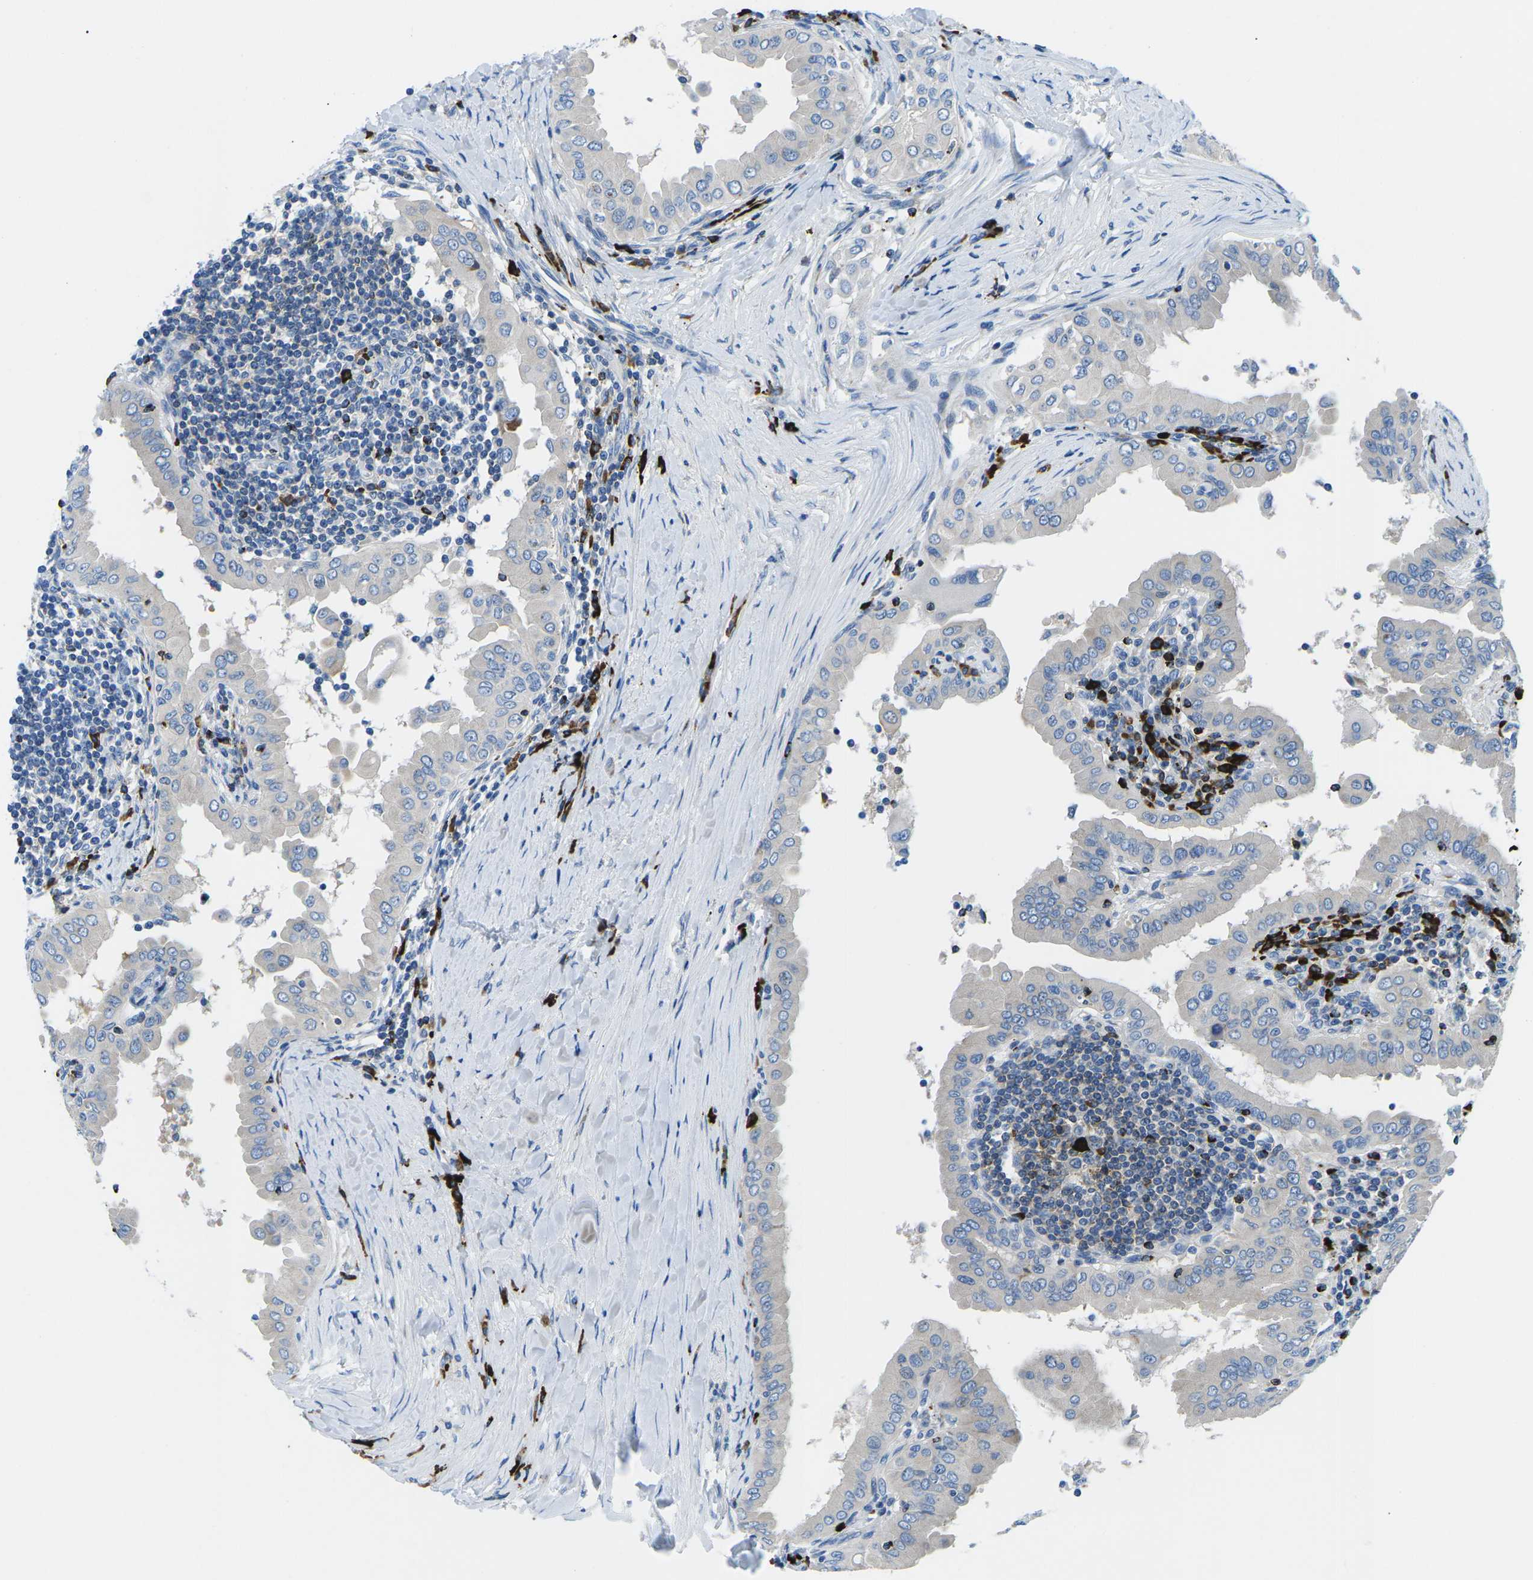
{"staining": {"intensity": "negative", "quantity": "none", "location": "none"}, "tissue": "thyroid cancer", "cell_type": "Tumor cells", "image_type": "cancer", "snomed": [{"axis": "morphology", "description": "Papillary adenocarcinoma, NOS"}, {"axis": "topography", "description": "Thyroid gland"}], "caption": "IHC micrograph of neoplastic tissue: human thyroid cancer (papillary adenocarcinoma) stained with DAB displays no significant protein expression in tumor cells. (Stains: DAB immunohistochemistry with hematoxylin counter stain, Microscopy: brightfield microscopy at high magnification).", "gene": "MC4R", "patient": {"sex": "male", "age": 33}}